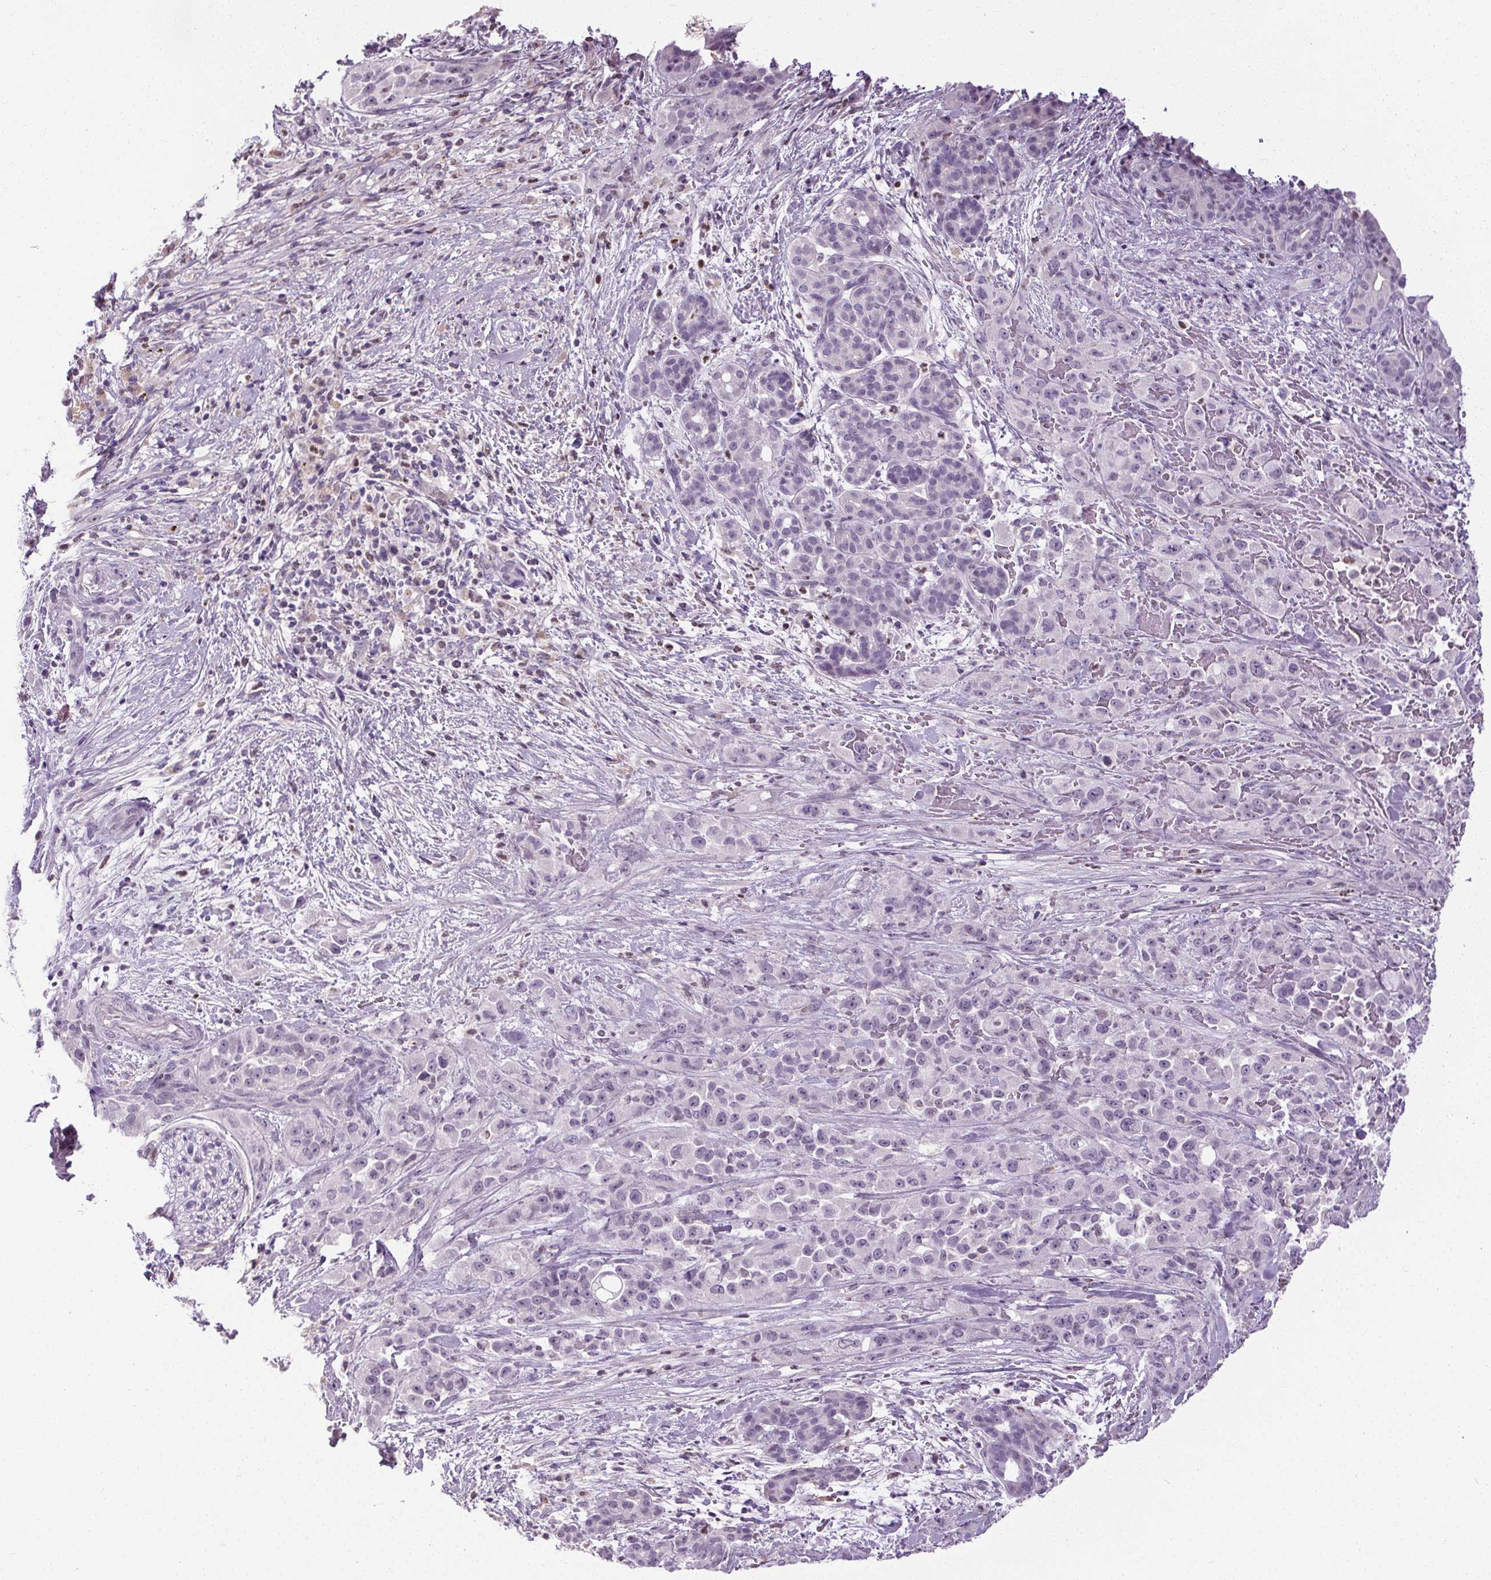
{"staining": {"intensity": "negative", "quantity": "none", "location": "none"}, "tissue": "pancreatic cancer", "cell_type": "Tumor cells", "image_type": "cancer", "snomed": [{"axis": "morphology", "description": "Adenocarcinoma, NOS"}, {"axis": "topography", "description": "Pancreas"}], "caption": "This image is of pancreatic adenocarcinoma stained with IHC to label a protein in brown with the nuclei are counter-stained blue. There is no expression in tumor cells.", "gene": "TMEM240", "patient": {"sex": "male", "age": 44}}